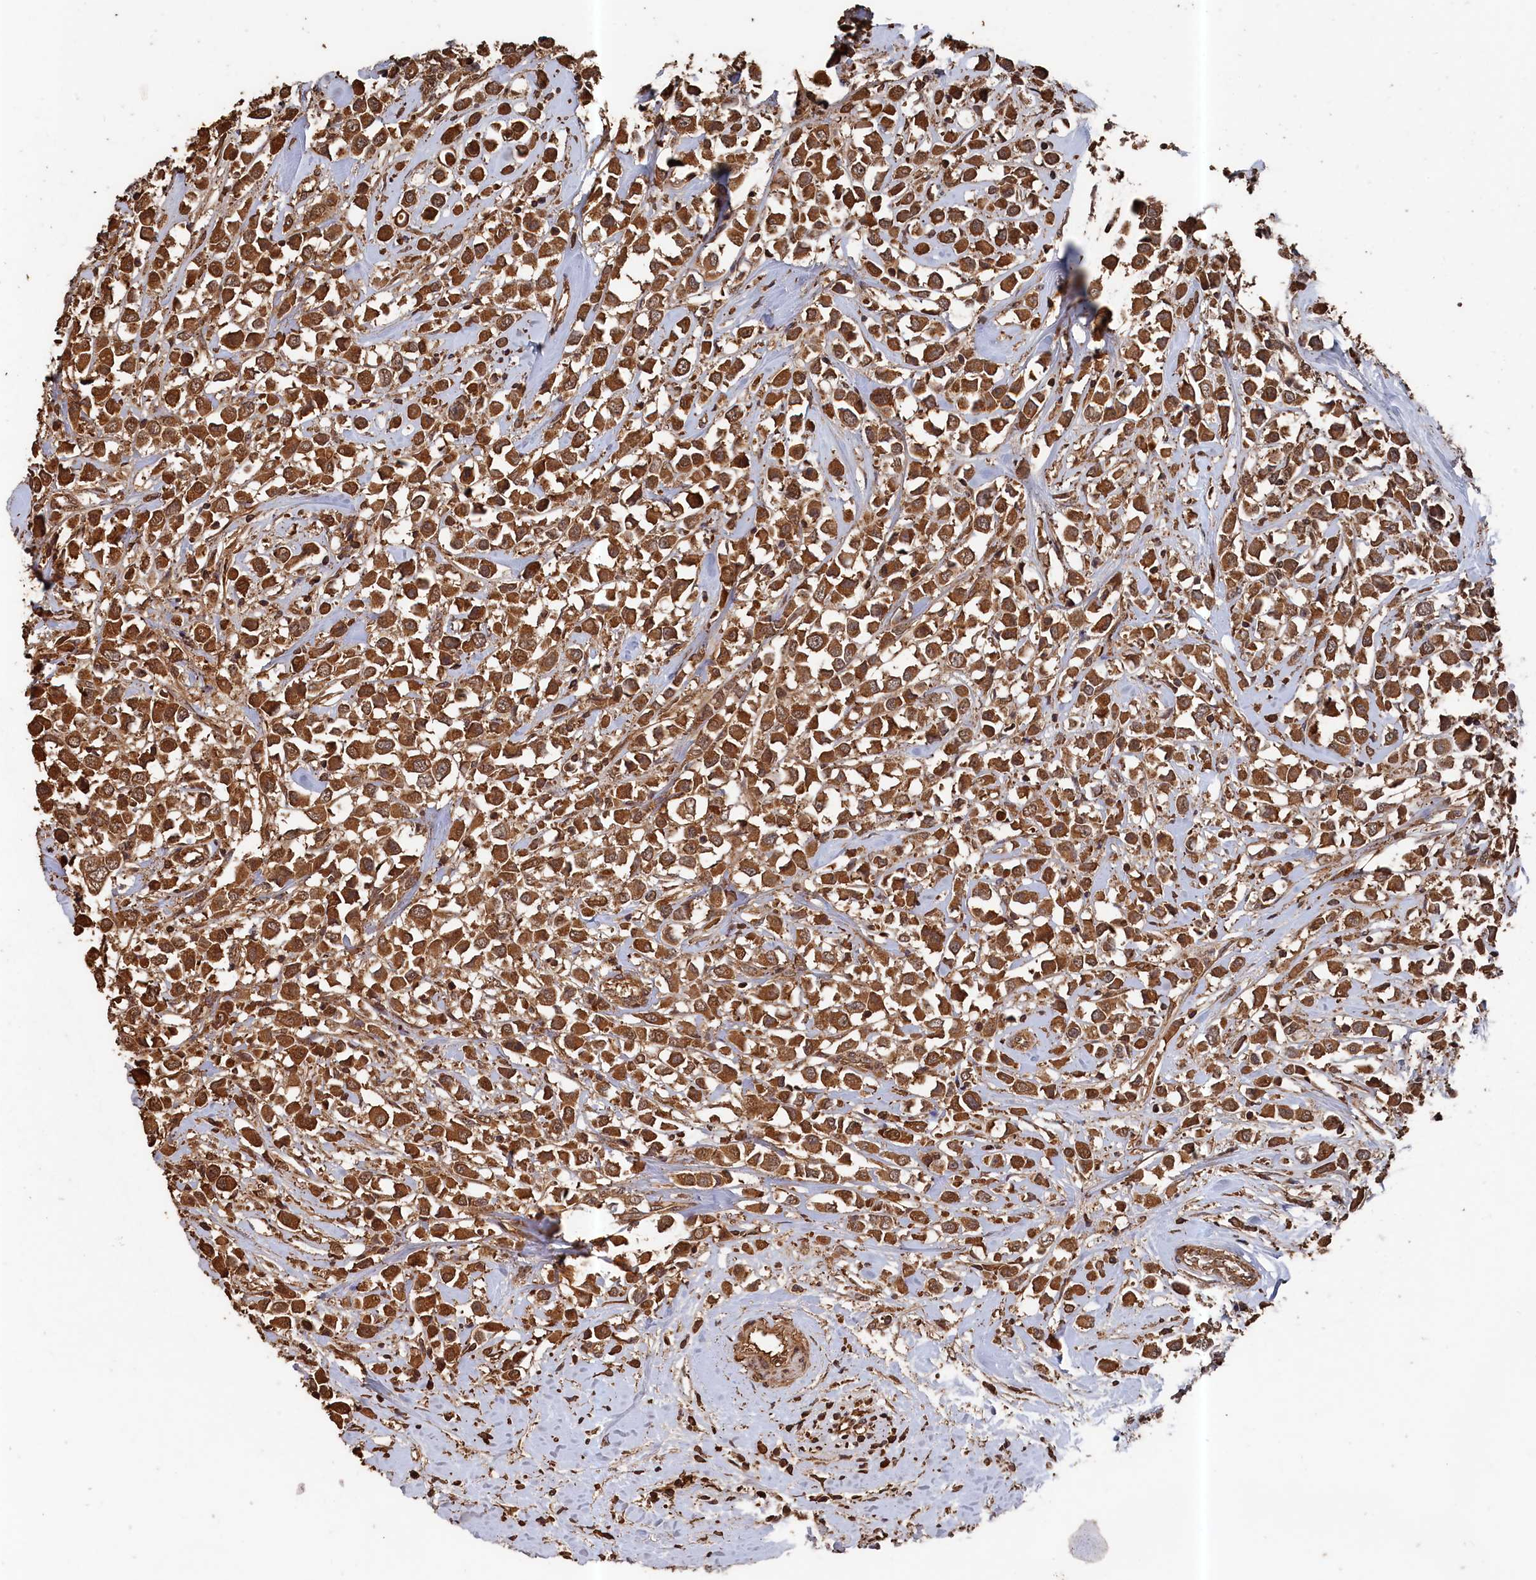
{"staining": {"intensity": "strong", "quantity": ">75%", "location": "cytoplasmic/membranous"}, "tissue": "breast cancer", "cell_type": "Tumor cells", "image_type": "cancer", "snomed": [{"axis": "morphology", "description": "Duct carcinoma"}, {"axis": "topography", "description": "Breast"}], "caption": "This is an image of IHC staining of breast cancer, which shows strong positivity in the cytoplasmic/membranous of tumor cells.", "gene": "SNX33", "patient": {"sex": "female", "age": 61}}